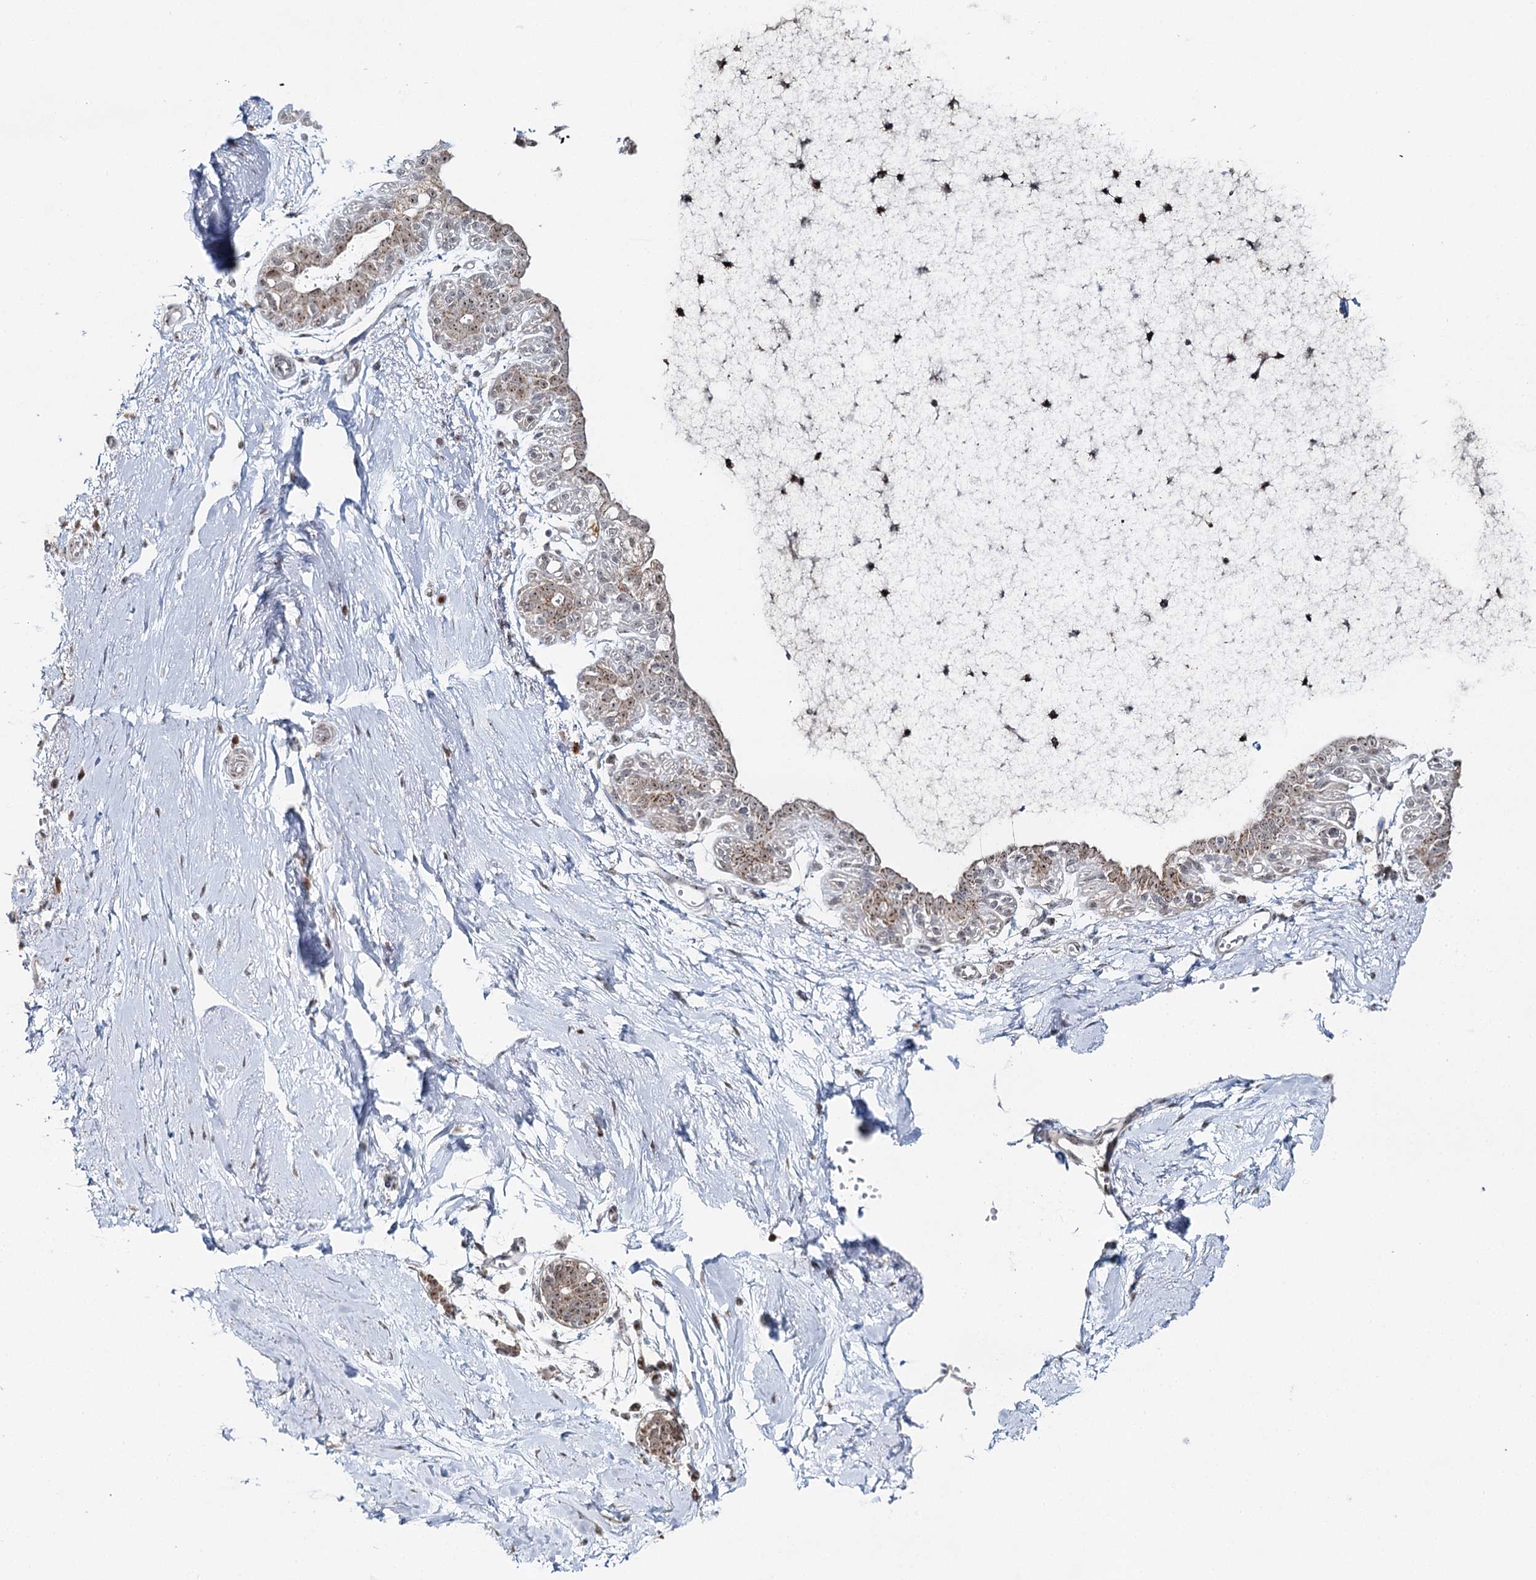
{"staining": {"intensity": "negative", "quantity": "none", "location": "none"}, "tissue": "breast", "cell_type": "Adipocytes", "image_type": "normal", "snomed": [{"axis": "morphology", "description": "Normal tissue, NOS"}, {"axis": "topography", "description": "Breast"}], "caption": "Image shows no protein expression in adipocytes of unremarkable breast. The staining was performed using DAB (3,3'-diaminobenzidine) to visualize the protein expression in brown, while the nuclei were stained in blue with hematoxylin (Magnification: 20x).", "gene": "ATAD1", "patient": {"sex": "female", "age": 45}}